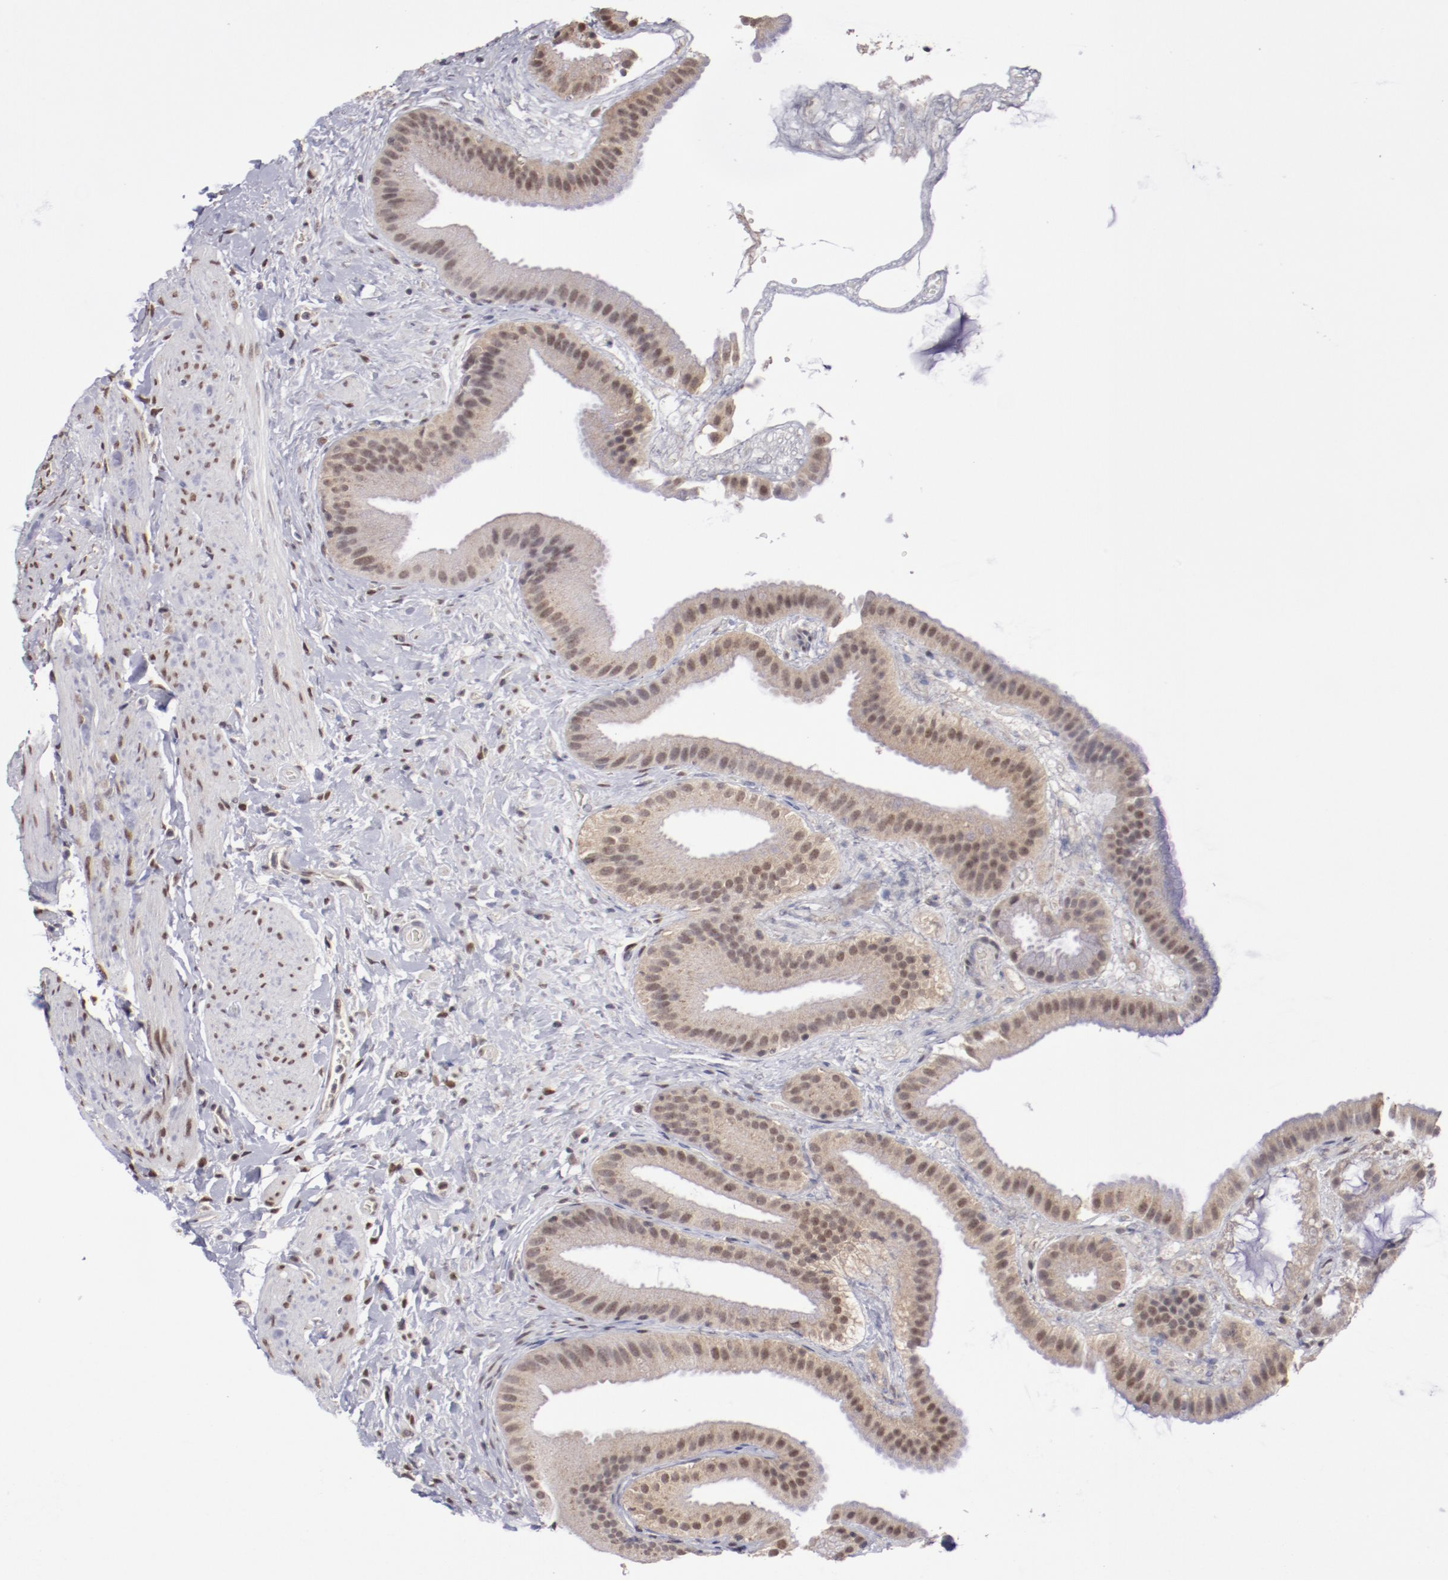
{"staining": {"intensity": "moderate", "quantity": "25%-75%", "location": "cytoplasmic/membranous,nuclear"}, "tissue": "gallbladder", "cell_type": "Glandular cells", "image_type": "normal", "snomed": [{"axis": "morphology", "description": "Normal tissue, NOS"}, {"axis": "topography", "description": "Gallbladder"}], "caption": "DAB (3,3'-diaminobenzidine) immunohistochemical staining of unremarkable human gallbladder demonstrates moderate cytoplasmic/membranous,nuclear protein expression in approximately 25%-75% of glandular cells. The staining was performed using DAB to visualize the protein expression in brown, while the nuclei were stained in blue with hematoxylin (Magnification: 20x).", "gene": "ARNT", "patient": {"sex": "female", "age": 63}}